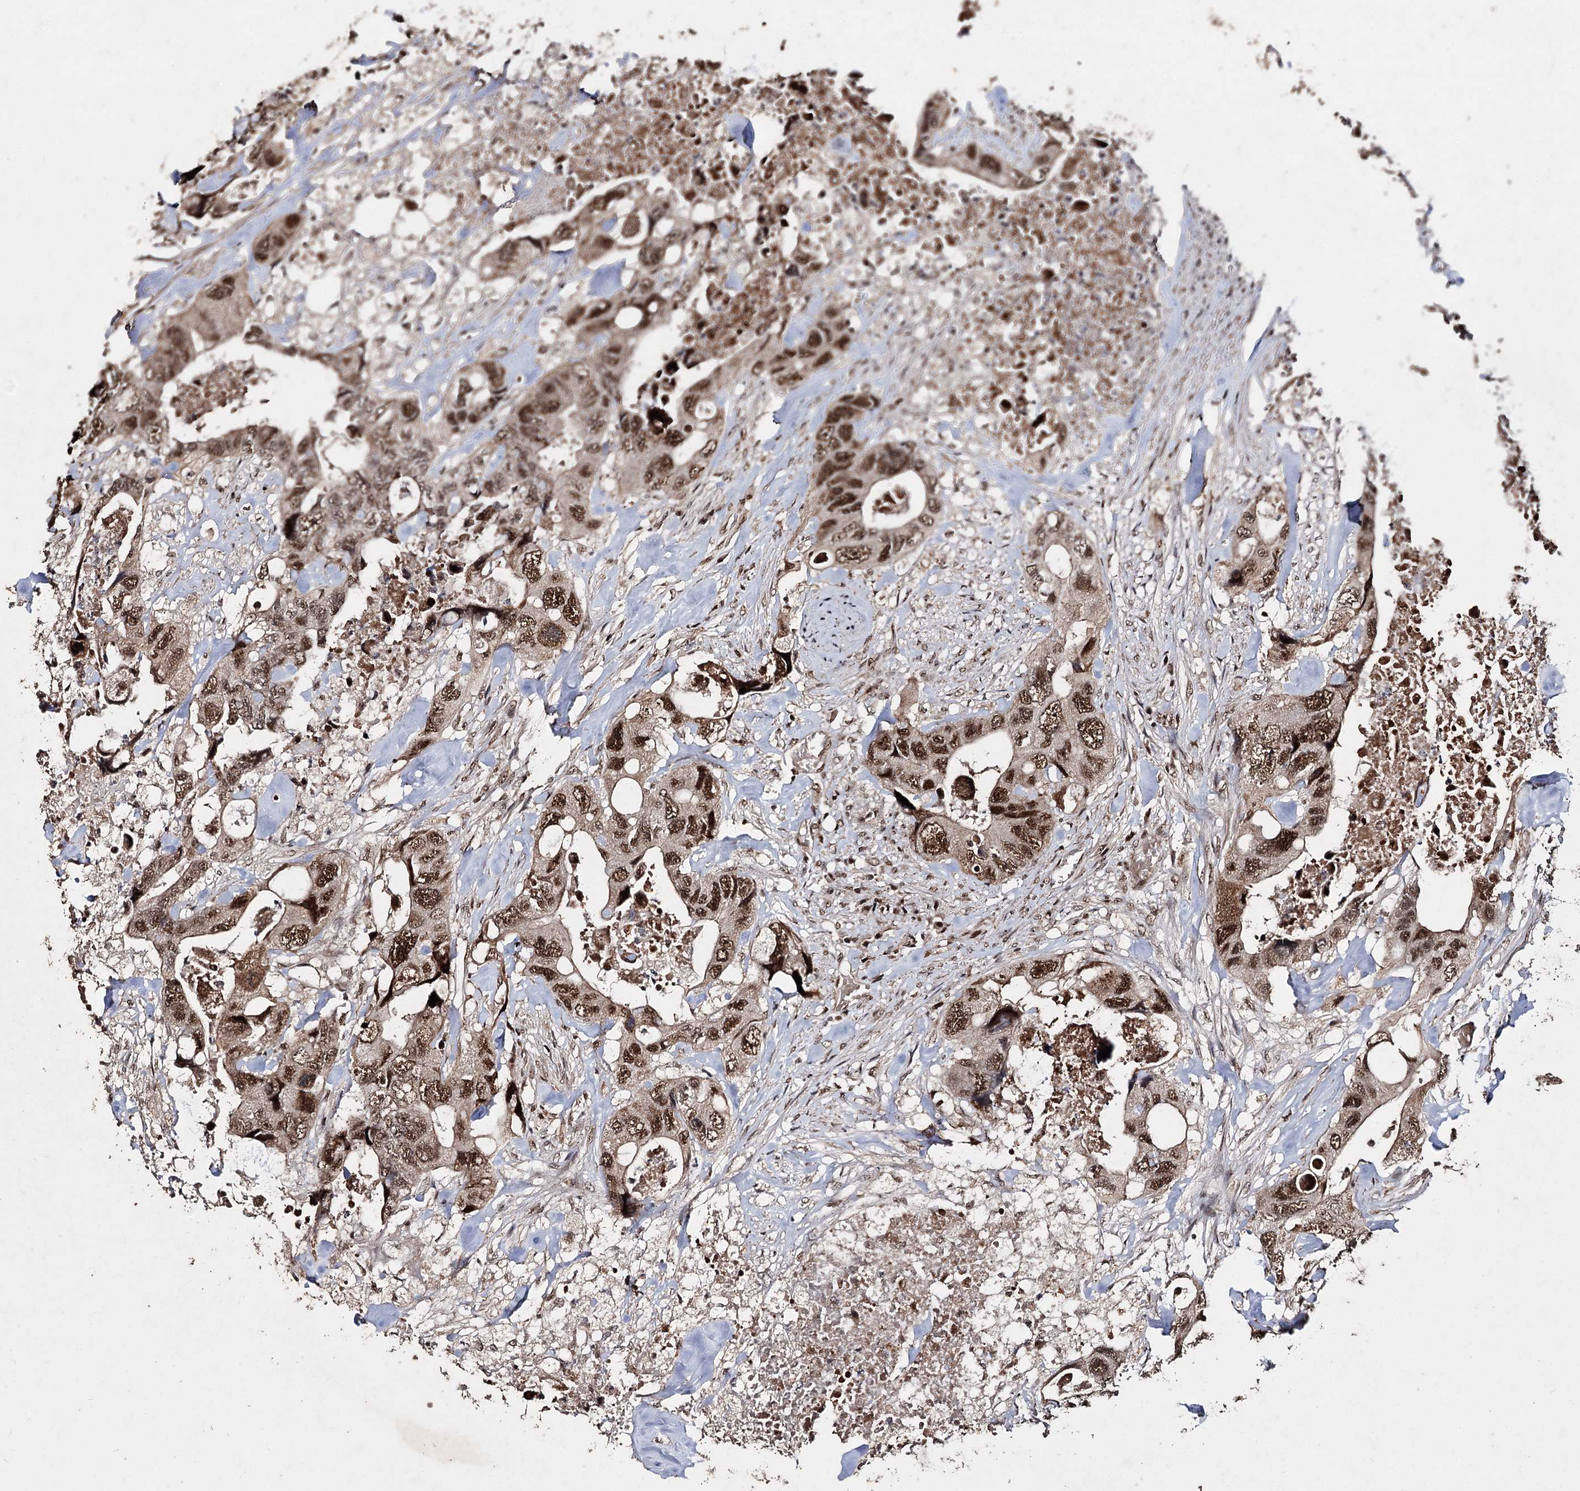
{"staining": {"intensity": "strong", "quantity": ">75%", "location": "nuclear"}, "tissue": "colorectal cancer", "cell_type": "Tumor cells", "image_type": "cancer", "snomed": [{"axis": "morphology", "description": "Adenocarcinoma, NOS"}, {"axis": "topography", "description": "Rectum"}], "caption": "Strong nuclear protein positivity is appreciated in approximately >75% of tumor cells in colorectal cancer (adenocarcinoma).", "gene": "U2SURP", "patient": {"sex": "male", "age": 57}}